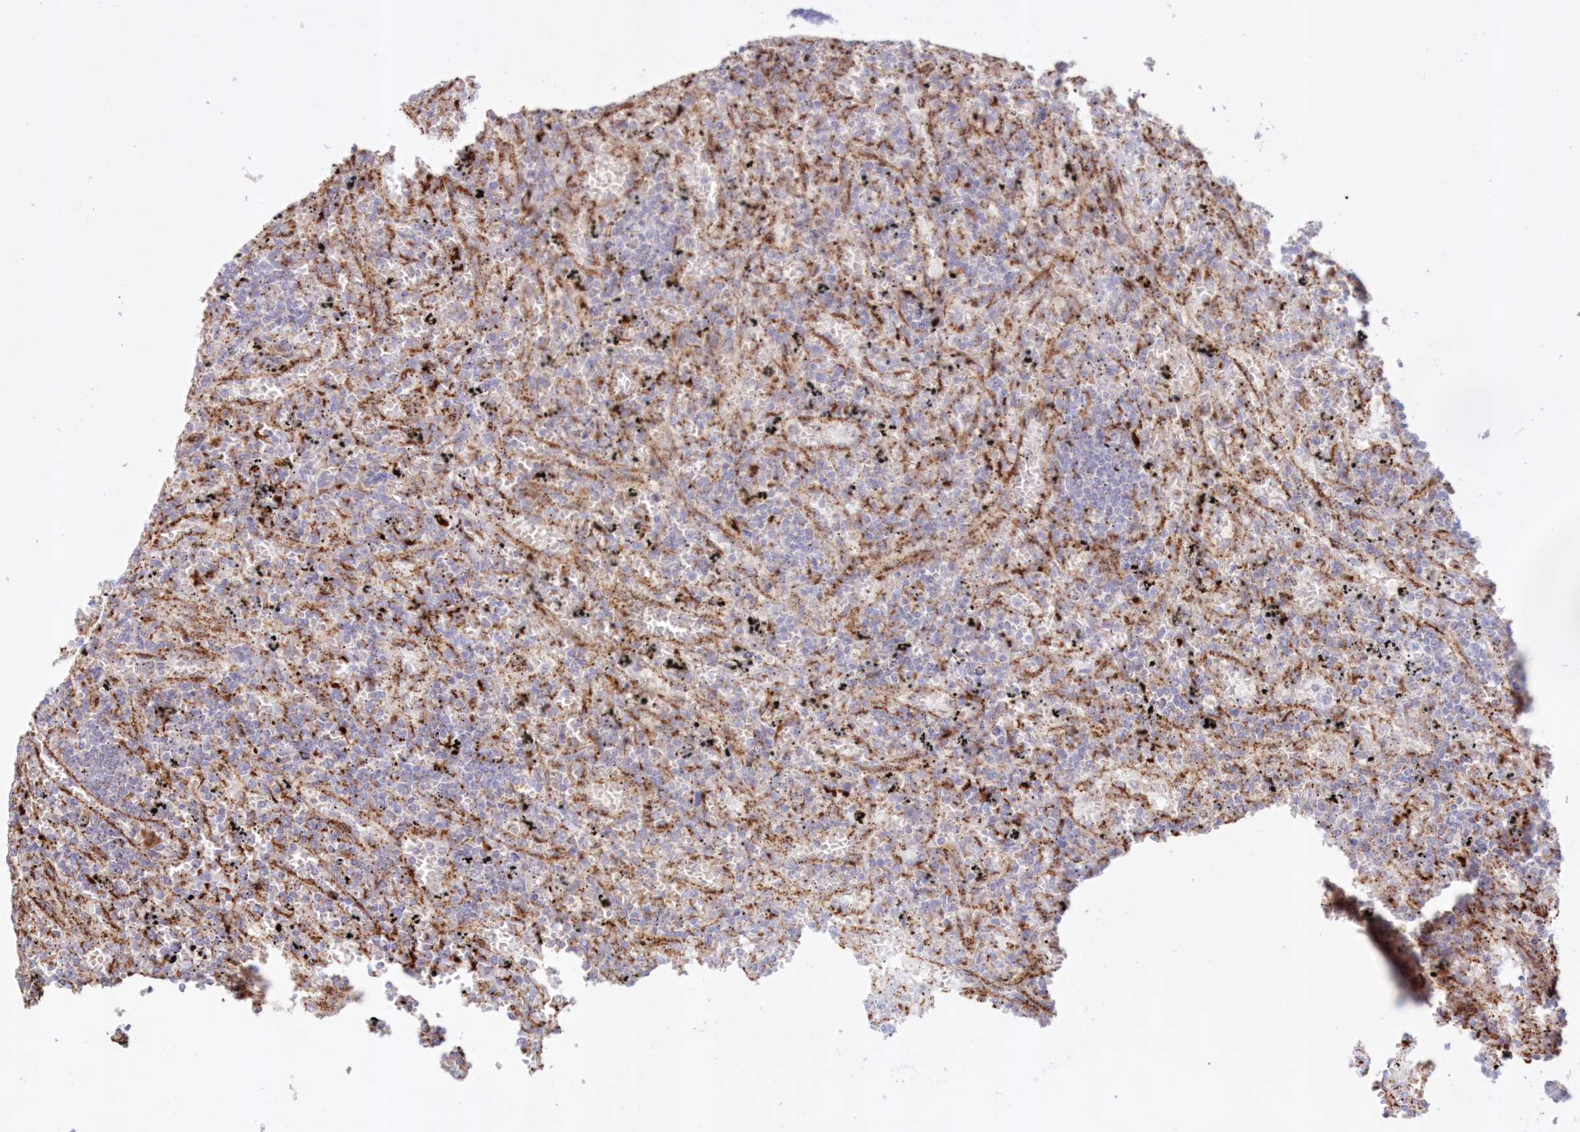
{"staining": {"intensity": "negative", "quantity": "none", "location": "none"}, "tissue": "lymphoma", "cell_type": "Tumor cells", "image_type": "cancer", "snomed": [{"axis": "morphology", "description": "Malignant lymphoma, non-Hodgkin's type, Low grade"}, {"axis": "topography", "description": "Spleen"}], "caption": "An immunohistochemistry (IHC) photomicrograph of malignant lymphoma, non-Hodgkin's type (low-grade) is shown. There is no staining in tumor cells of malignant lymphoma, non-Hodgkin's type (low-grade).", "gene": "TPP1", "patient": {"sex": "male", "age": 76}}